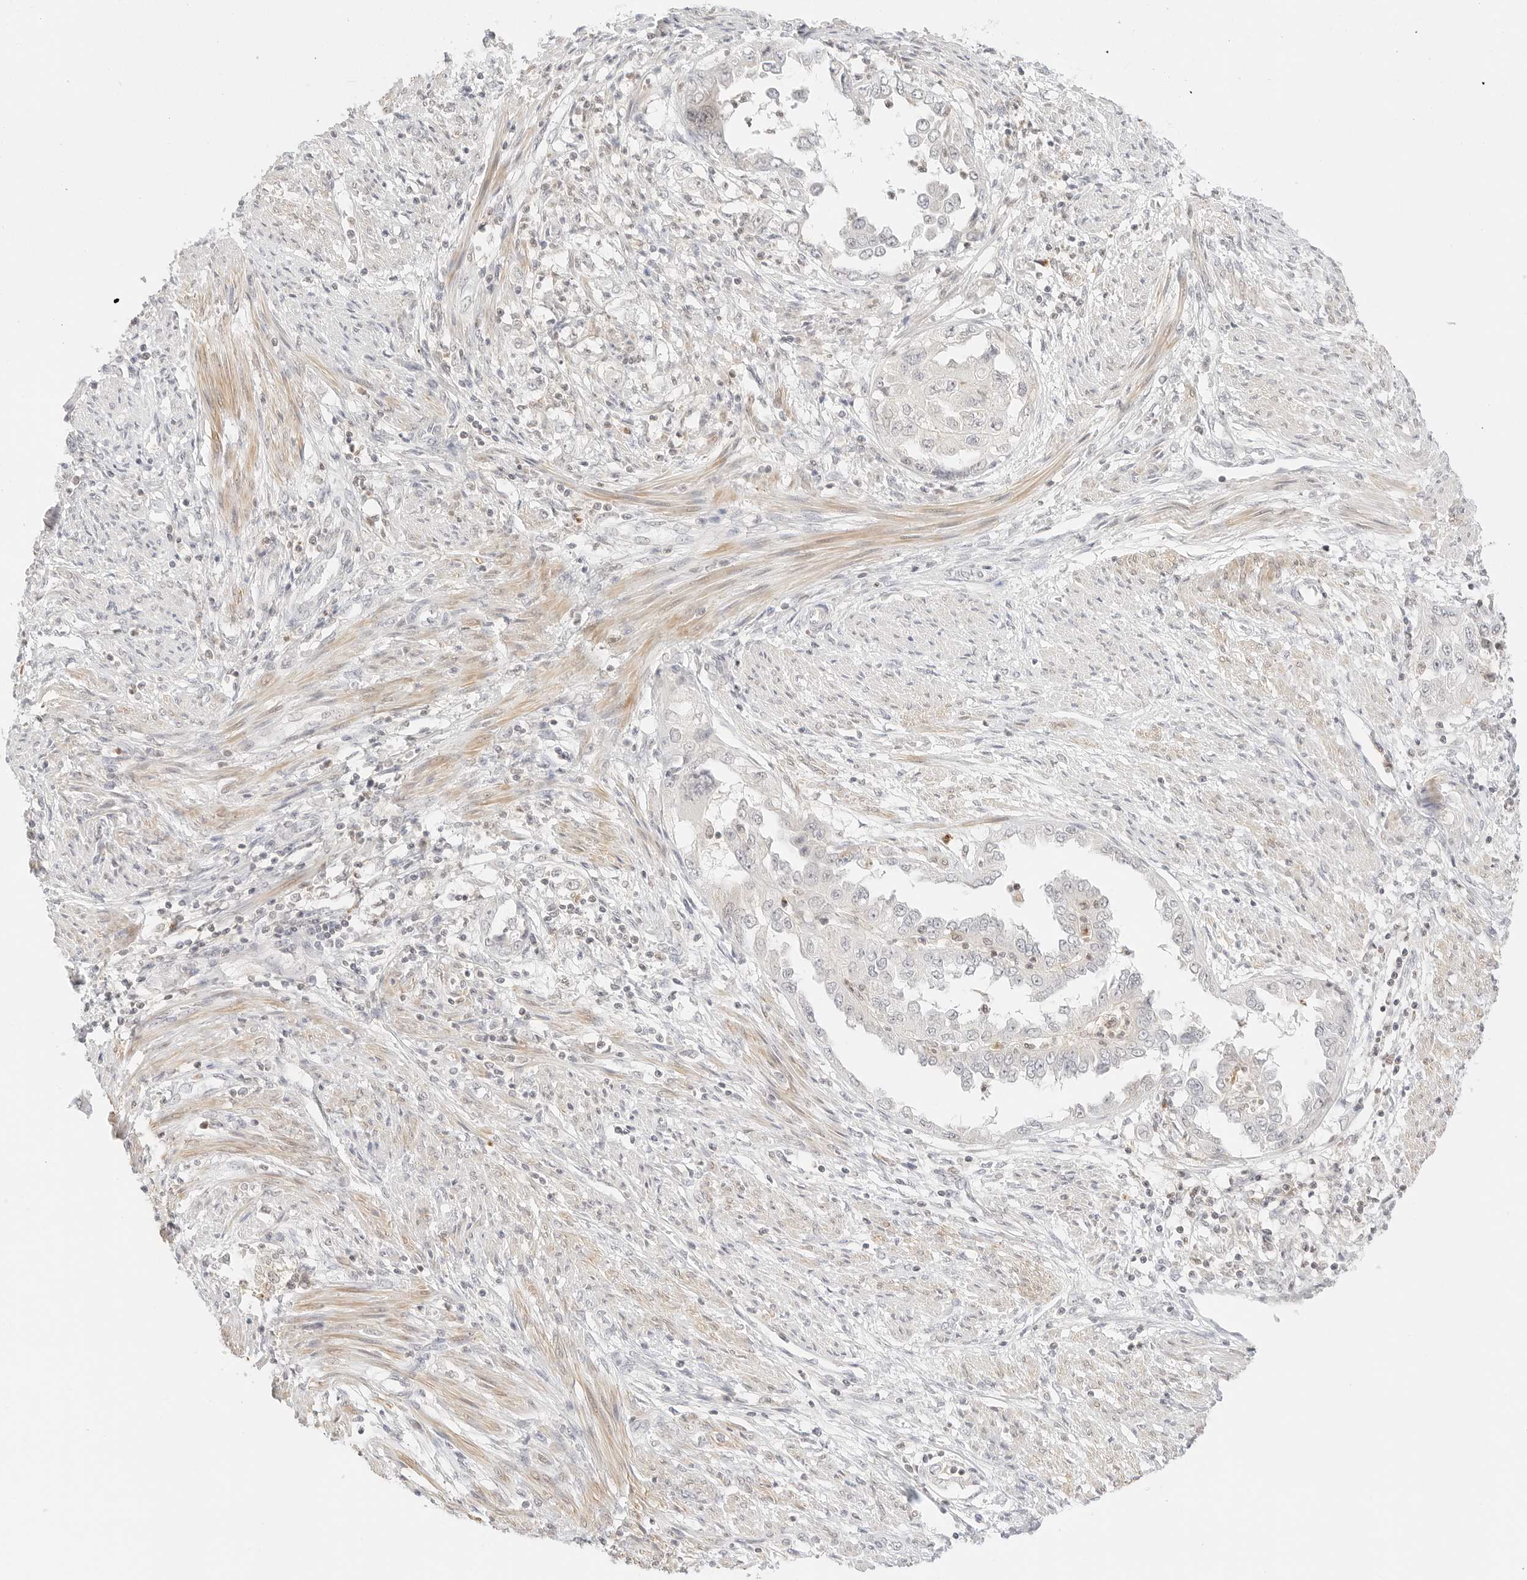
{"staining": {"intensity": "negative", "quantity": "none", "location": "none"}, "tissue": "endometrial cancer", "cell_type": "Tumor cells", "image_type": "cancer", "snomed": [{"axis": "morphology", "description": "Adenocarcinoma, NOS"}, {"axis": "topography", "description": "Endometrium"}], "caption": "The micrograph exhibits no significant expression in tumor cells of endometrial adenocarcinoma. (Brightfield microscopy of DAB immunohistochemistry (IHC) at high magnification).", "gene": "GNAS", "patient": {"sex": "female", "age": 85}}